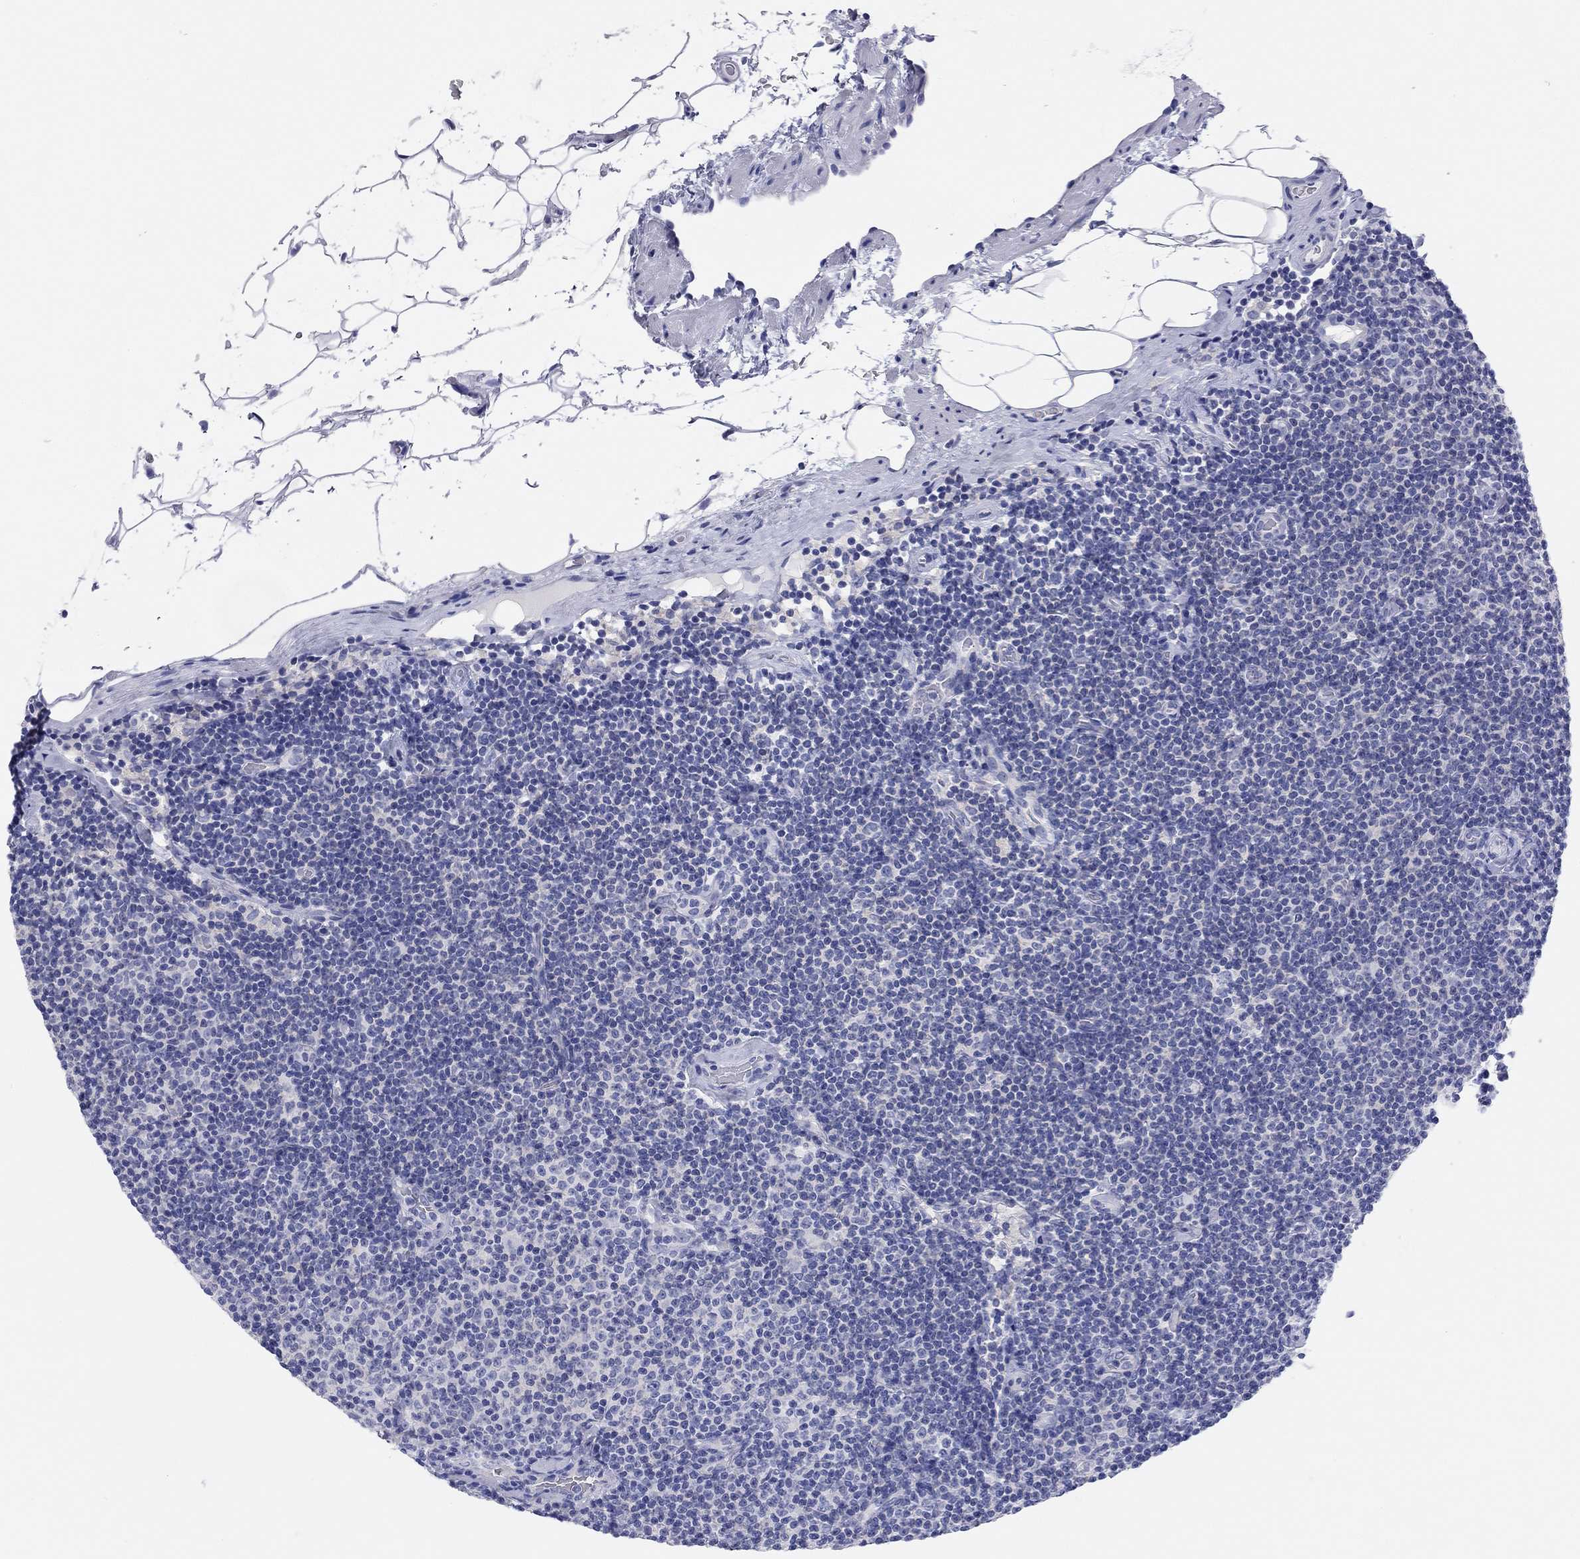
{"staining": {"intensity": "negative", "quantity": "none", "location": "none"}, "tissue": "lymphoma", "cell_type": "Tumor cells", "image_type": "cancer", "snomed": [{"axis": "morphology", "description": "Malignant lymphoma, non-Hodgkin's type, Low grade"}, {"axis": "topography", "description": "Lymph node"}], "caption": "High magnification brightfield microscopy of low-grade malignant lymphoma, non-Hodgkin's type stained with DAB (3,3'-diaminobenzidine) (brown) and counterstained with hematoxylin (blue): tumor cells show no significant expression. The staining is performed using DAB (3,3'-diaminobenzidine) brown chromogen with nuclei counter-stained in using hematoxylin.", "gene": "TMEM221", "patient": {"sex": "male", "age": 81}}